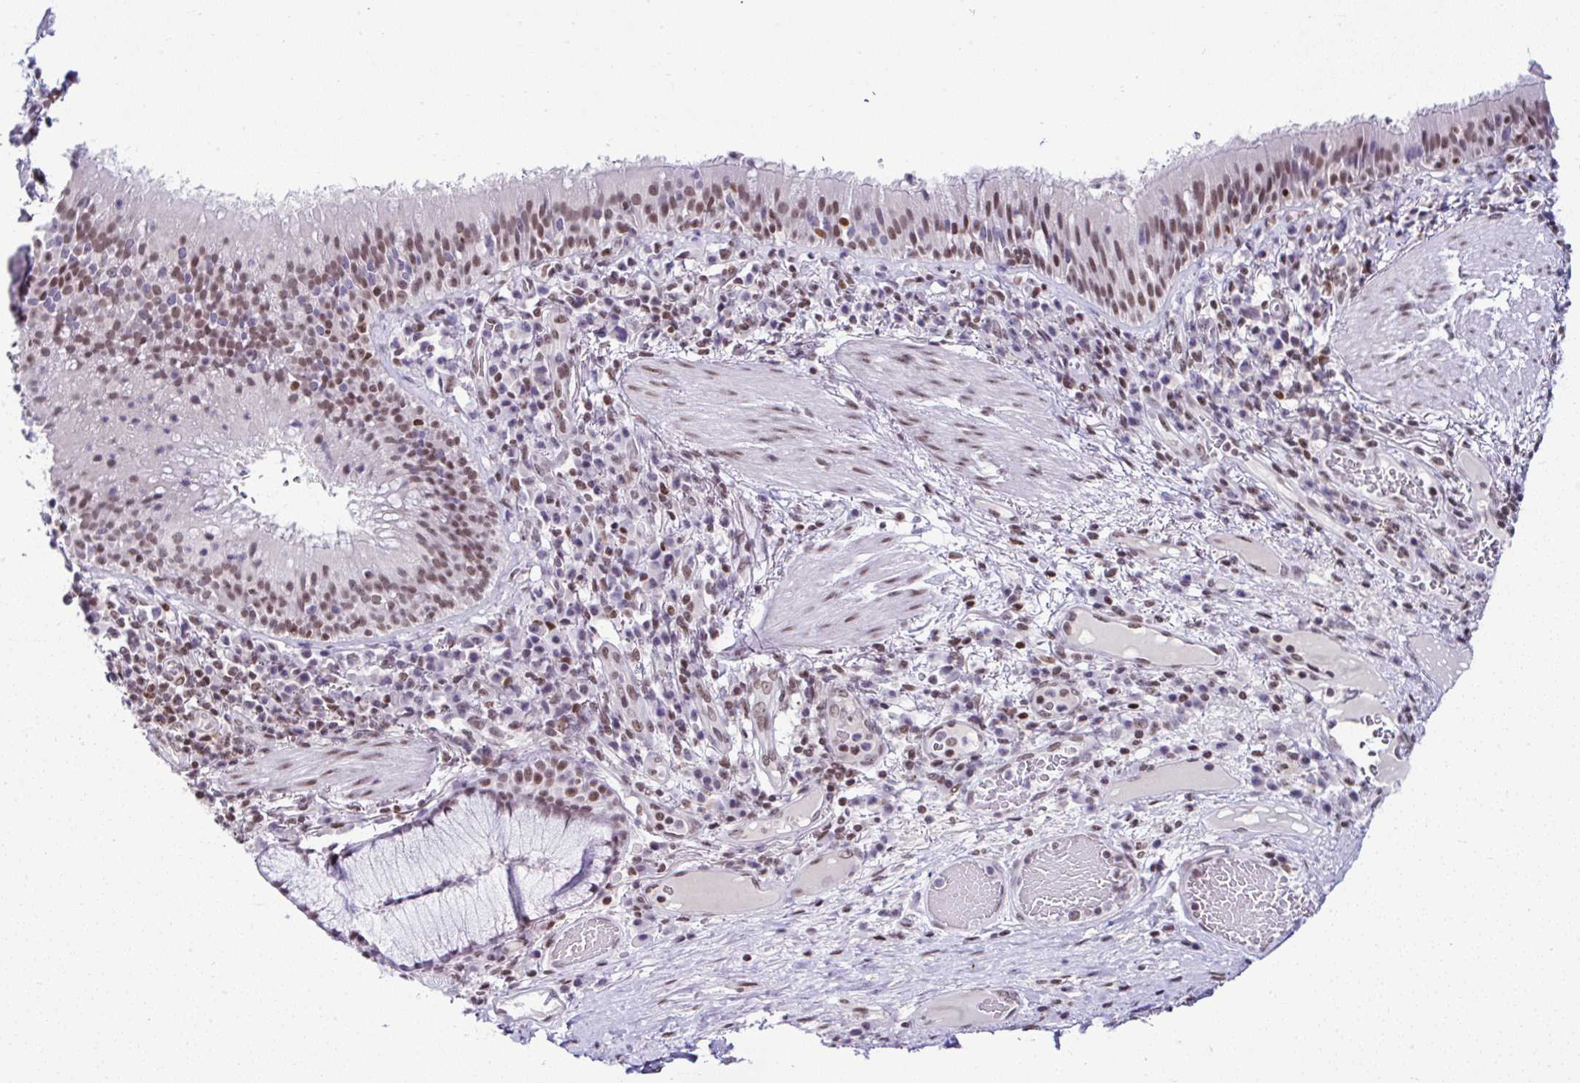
{"staining": {"intensity": "moderate", "quantity": ">75%", "location": "nuclear"}, "tissue": "bronchus", "cell_type": "Respiratory epithelial cells", "image_type": "normal", "snomed": [{"axis": "morphology", "description": "Normal tissue, NOS"}, {"axis": "topography", "description": "Cartilage tissue"}, {"axis": "topography", "description": "Bronchus"}], "caption": "IHC histopathology image of unremarkable bronchus: bronchus stained using immunohistochemistry shows medium levels of moderate protein expression localized specifically in the nuclear of respiratory epithelial cells, appearing as a nuclear brown color.", "gene": "DR1", "patient": {"sex": "male", "age": 56}}